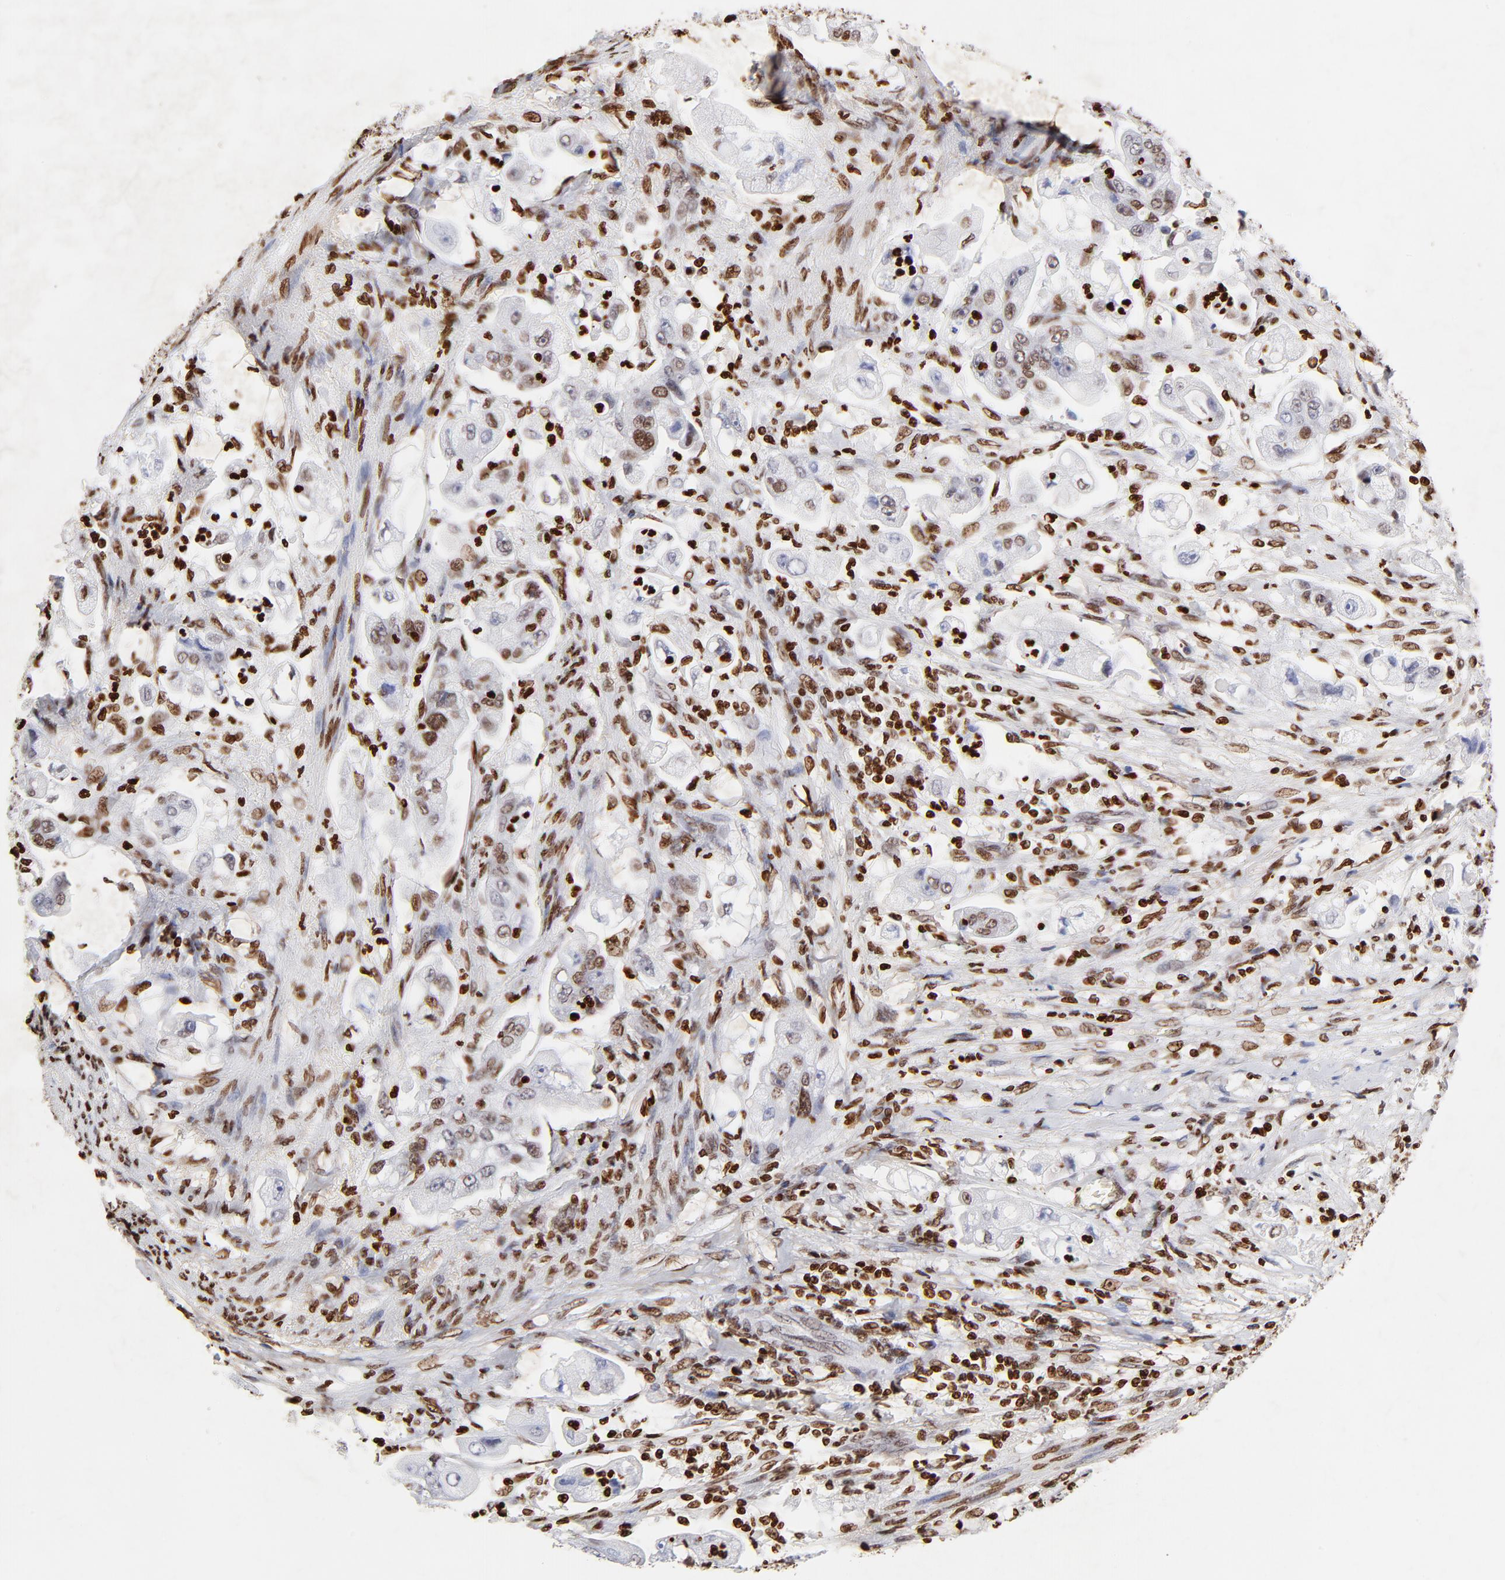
{"staining": {"intensity": "weak", "quantity": "<25%", "location": "nuclear"}, "tissue": "stomach cancer", "cell_type": "Tumor cells", "image_type": "cancer", "snomed": [{"axis": "morphology", "description": "Adenocarcinoma, NOS"}, {"axis": "topography", "description": "Stomach"}], "caption": "Protein analysis of adenocarcinoma (stomach) demonstrates no significant staining in tumor cells. (DAB (3,3'-diaminobenzidine) immunohistochemistry with hematoxylin counter stain).", "gene": "FBH1", "patient": {"sex": "male", "age": 62}}